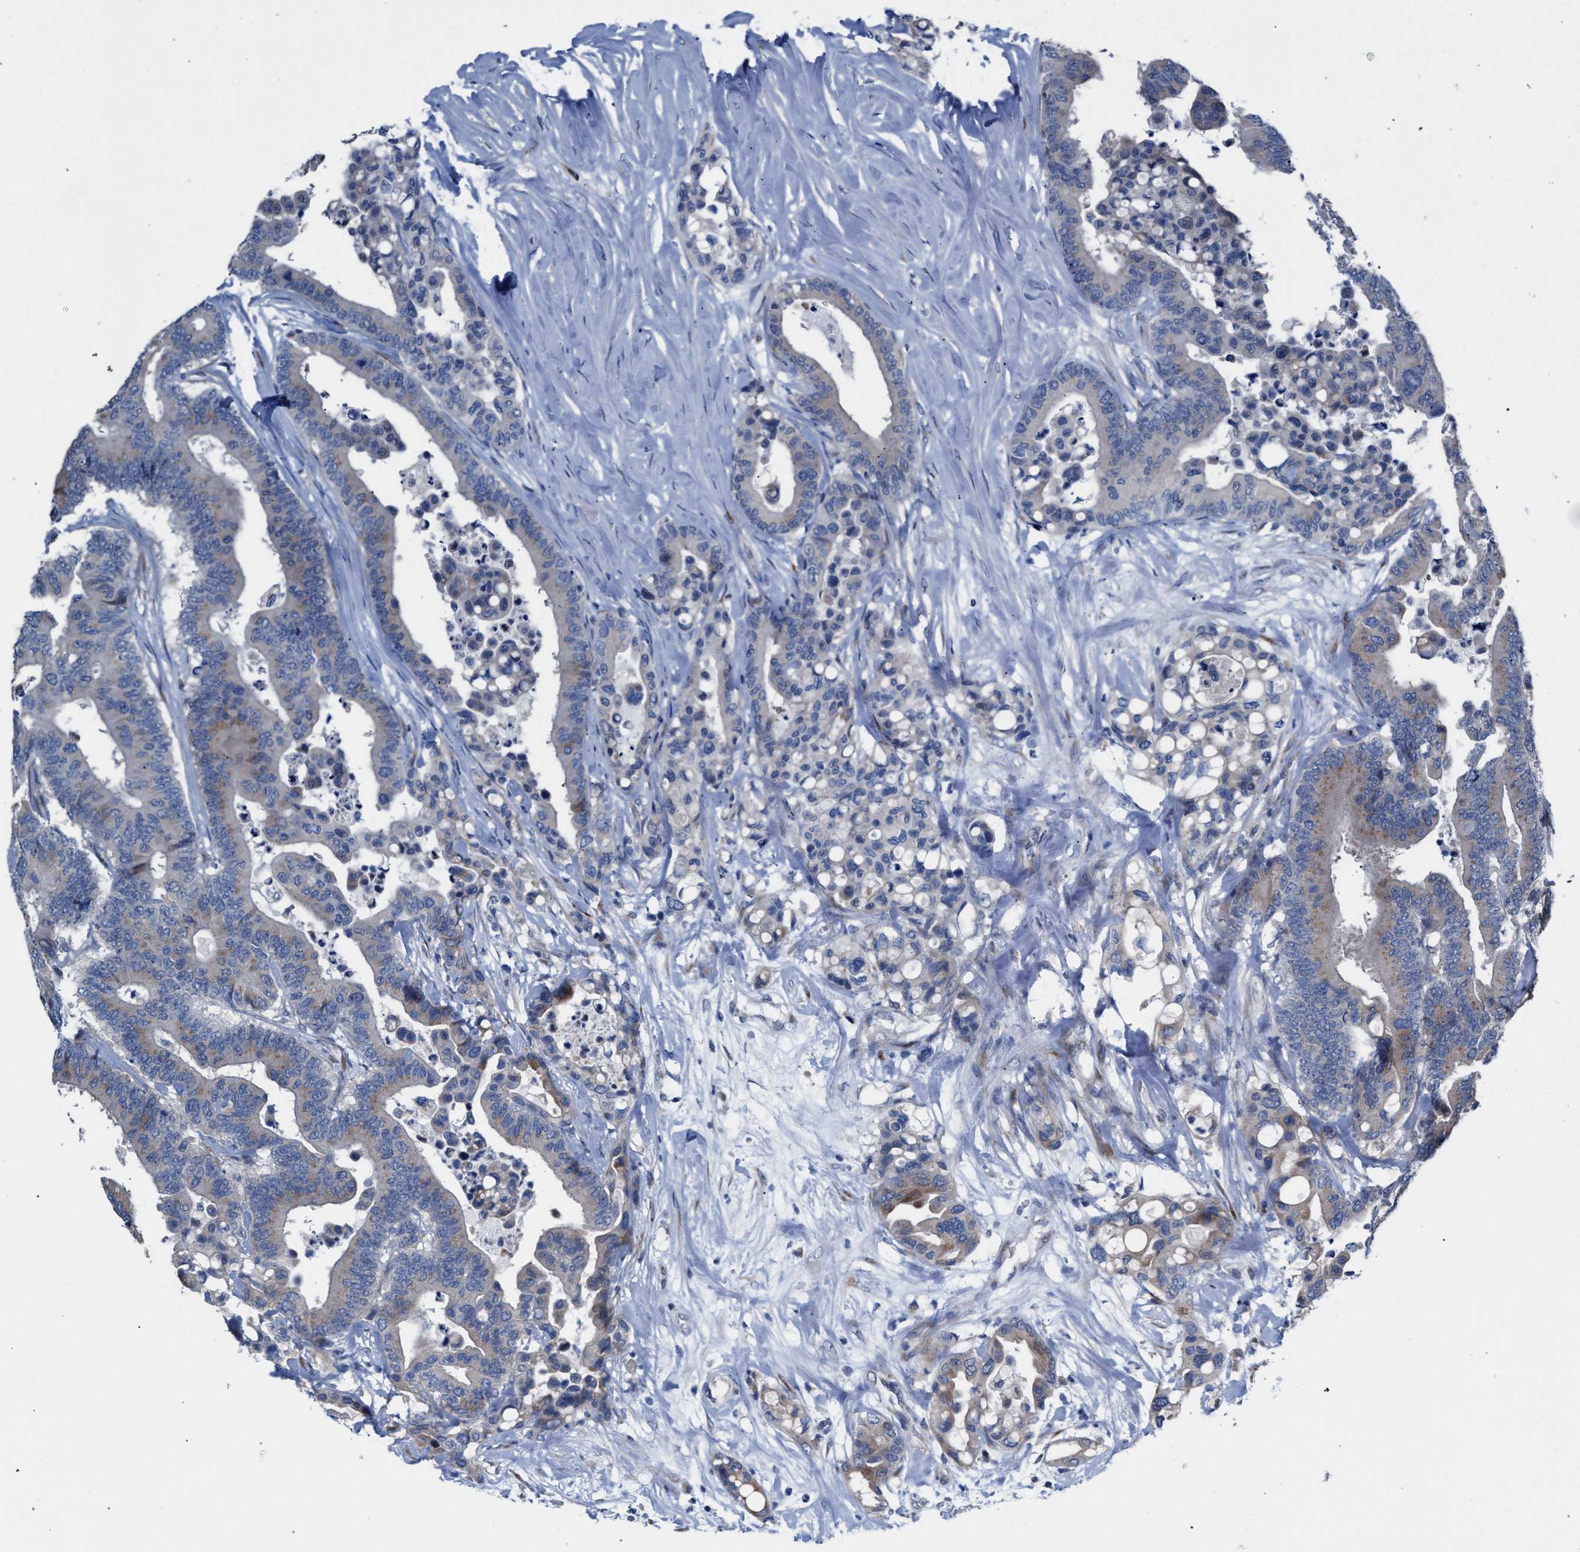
{"staining": {"intensity": "weak", "quantity": "25%-75%", "location": "cytoplasmic/membranous"}, "tissue": "colorectal cancer", "cell_type": "Tumor cells", "image_type": "cancer", "snomed": [{"axis": "morphology", "description": "Normal tissue, NOS"}, {"axis": "morphology", "description": "Adenocarcinoma, NOS"}, {"axis": "topography", "description": "Colon"}], "caption": "Immunohistochemical staining of human colorectal adenocarcinoma demonstrates low levels of weak cytoplasmic/membranous protein staining in approximately 25%-75% of tumor cells.", "gene": "RNF135", "patient": {"sex": "male", "age": 82}}